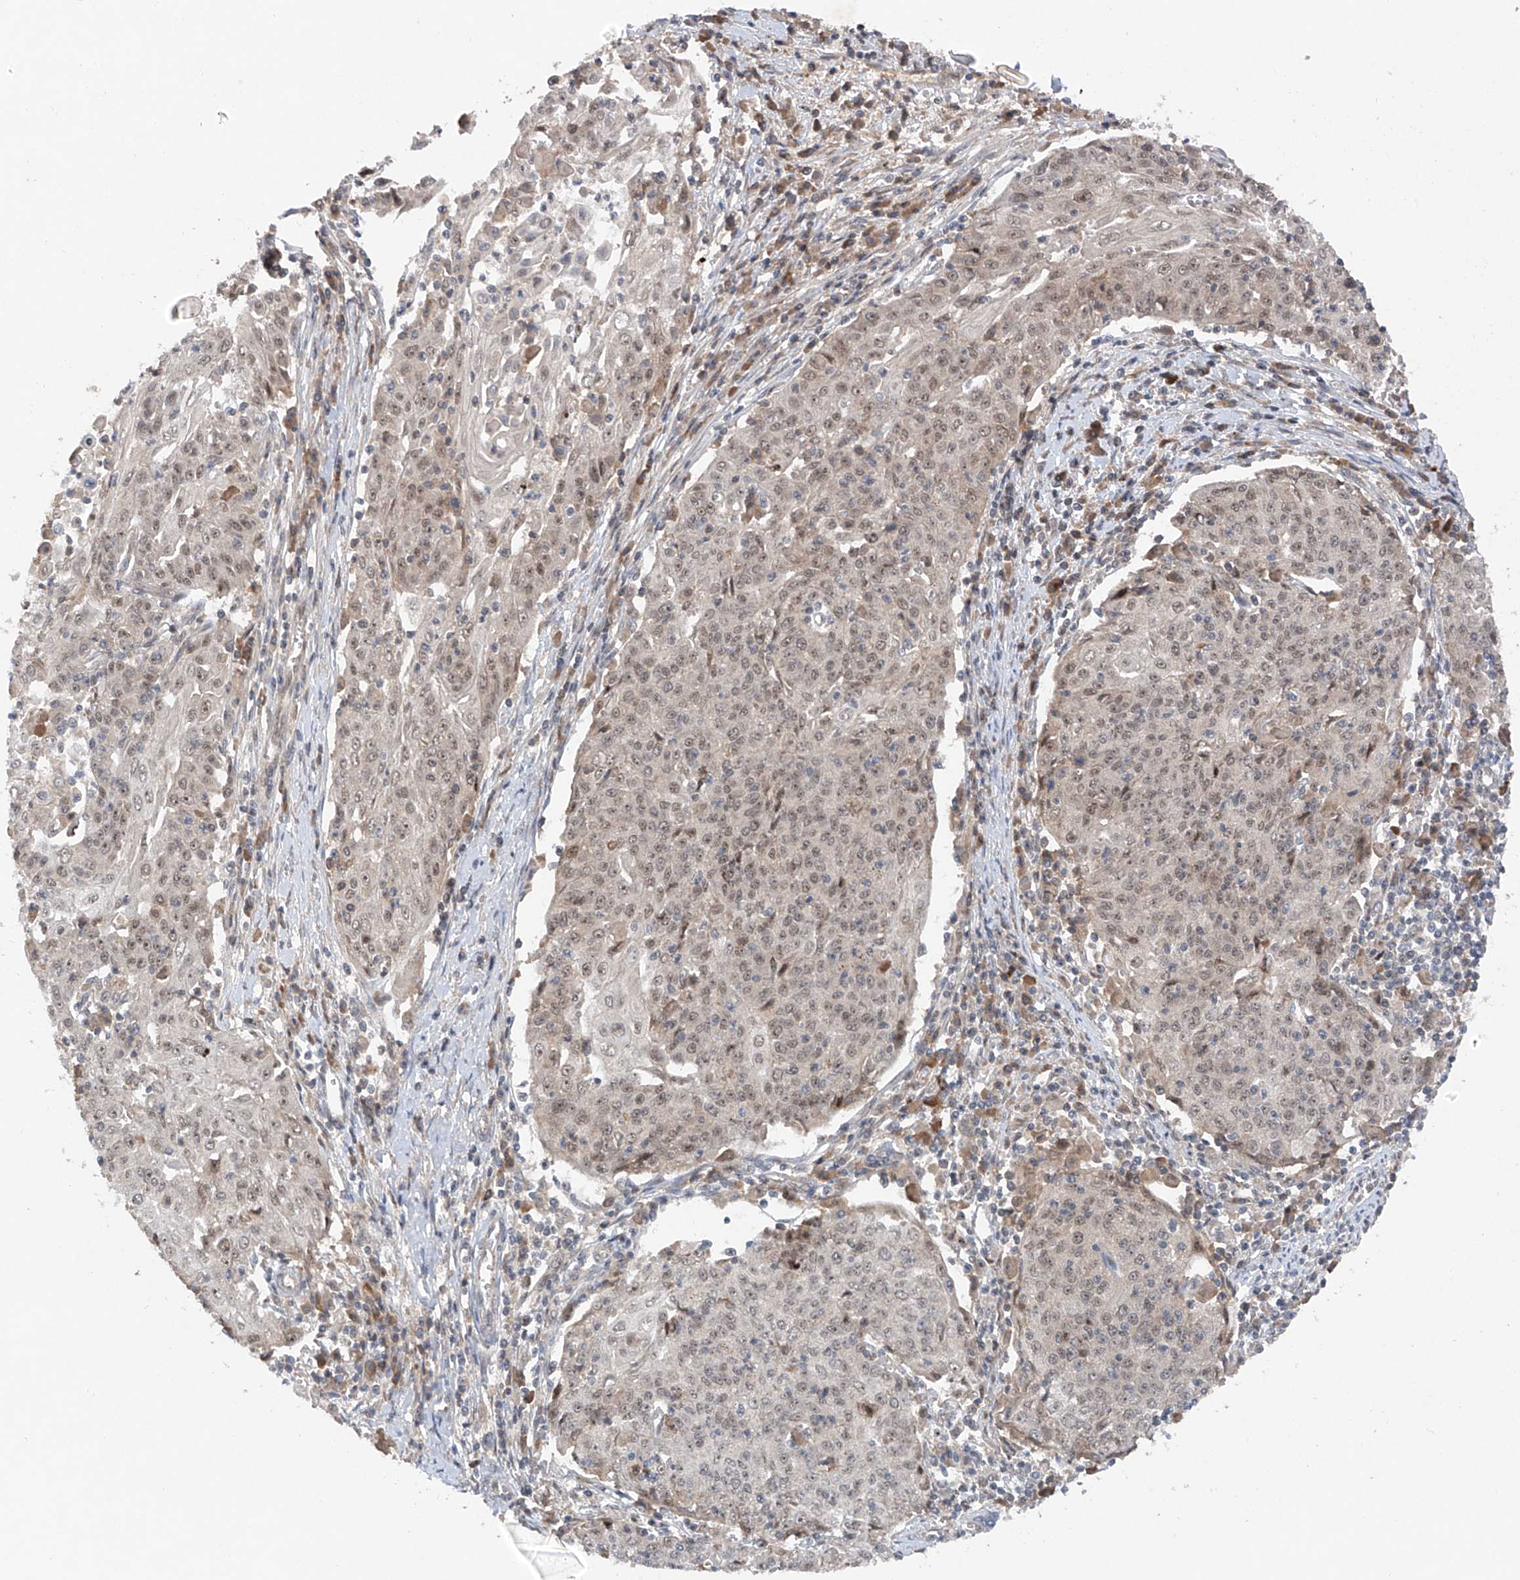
{"staining": {"intensity": "weak", "quantity": ">75%", "location": "nuclear"}, "tissue": "cervical cancer", "cell_type": "Tumor cells", "image_type": "cancer", "snomed": [{"axis": "morphology", "description": "Squamous cell carcinoma, NOS"}, {"axis": "topography", "description": "Cervix"}], "caption": "Protein expression by immunohistochemistry exhibits weak nuclear expression in approximately >75% of tumor cells in cervical squamous cell carcinoma.", "gene": "FAM135A", "patient": {"sex": "female", "age": 48}}